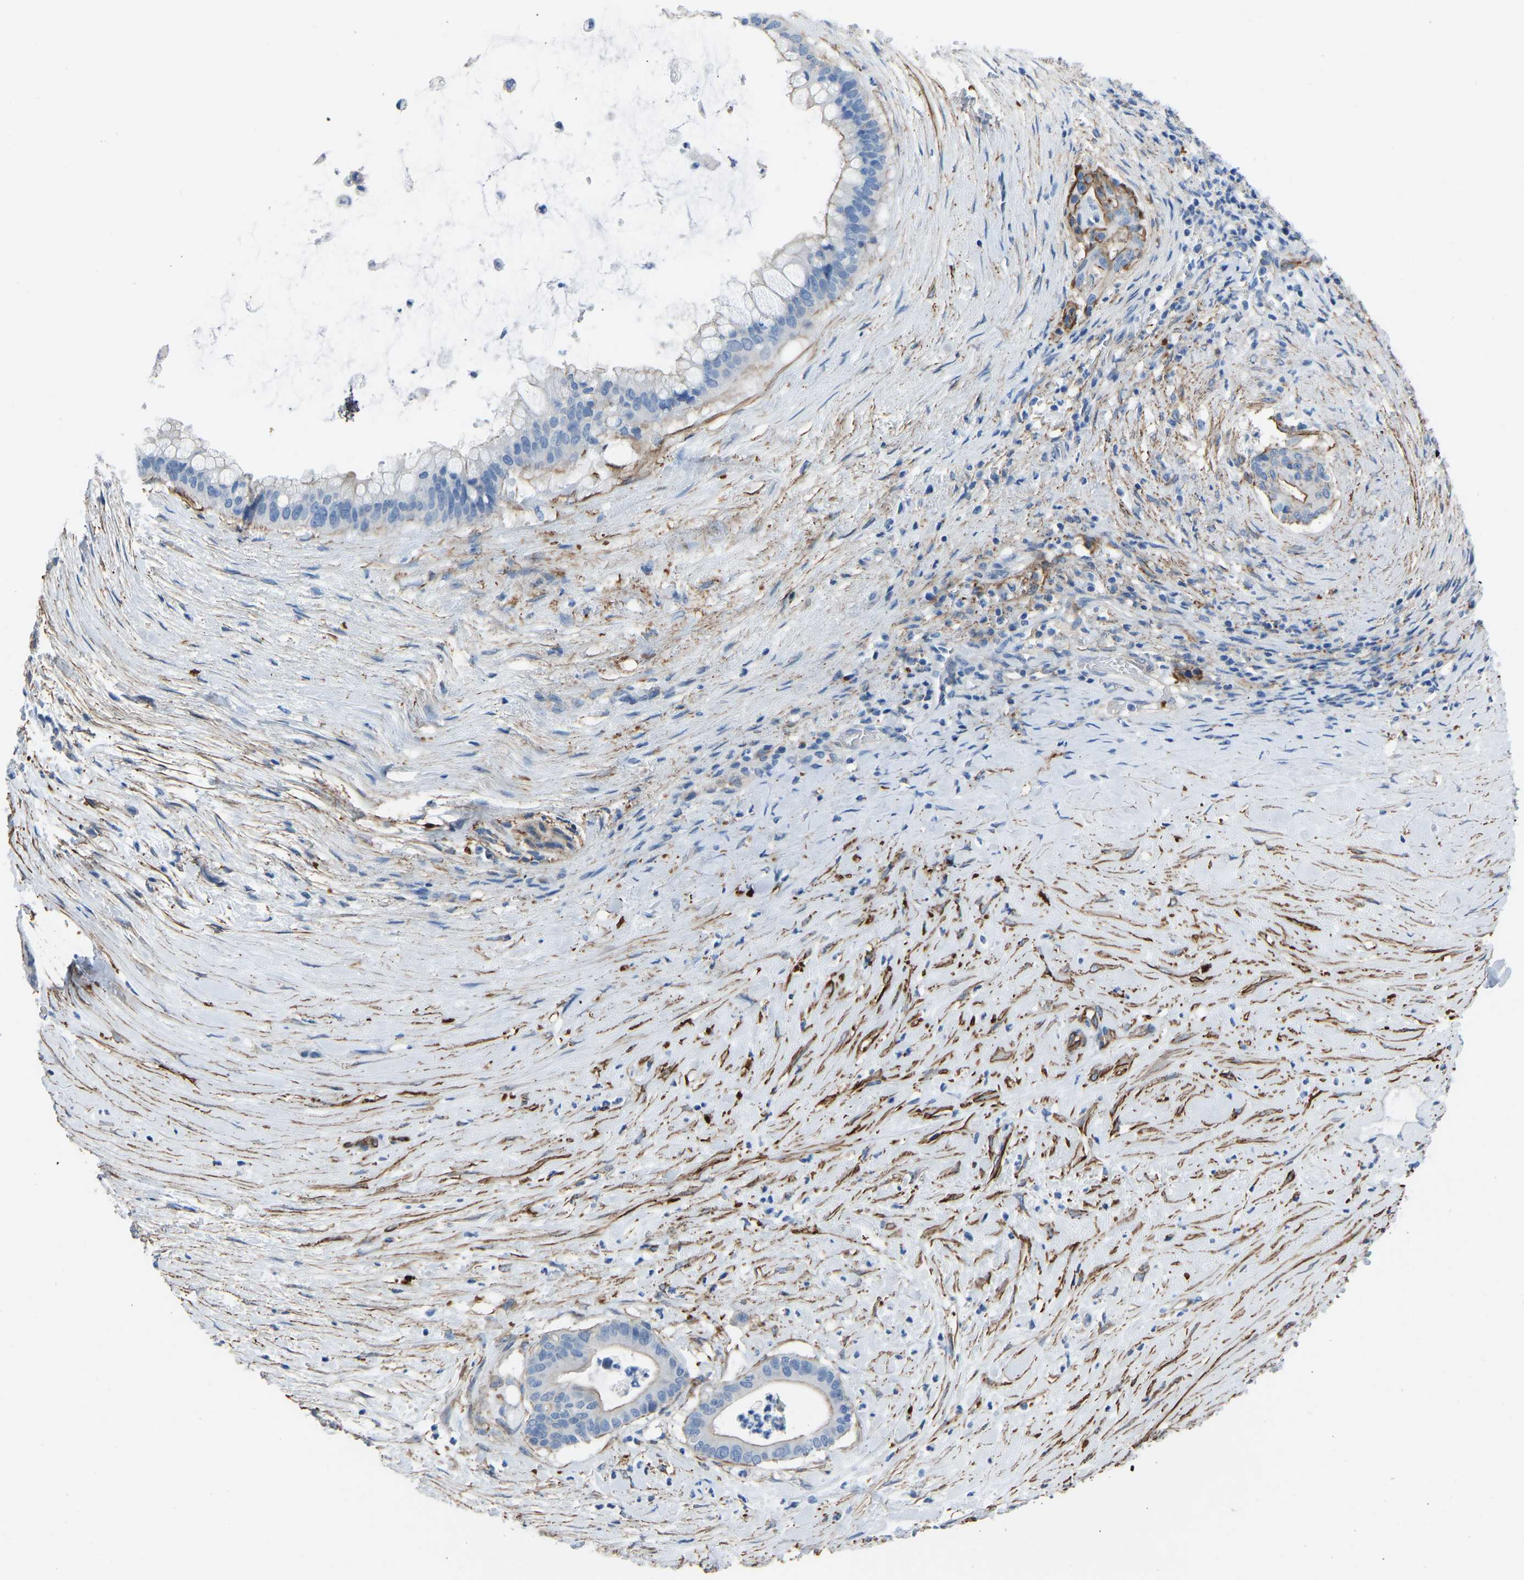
{"staining": {"intensity": "negative", "quantity": "none", "location": "none"}, "tissue": "pancreatic cancer", "cell_type": "Tumor cells", "image_type": "cancer", "snomed": [{"axis": "morphology", "description": "Adenocarcinoma, NOS"}, {"axis": "topography", "description": "Pancreas"}], "caption": "There is no significant positivity in tumor cells of adenocarcinoma (pancreatic).", "gene": "MYH10", "patient": {"sex": "male", "age": 41}}